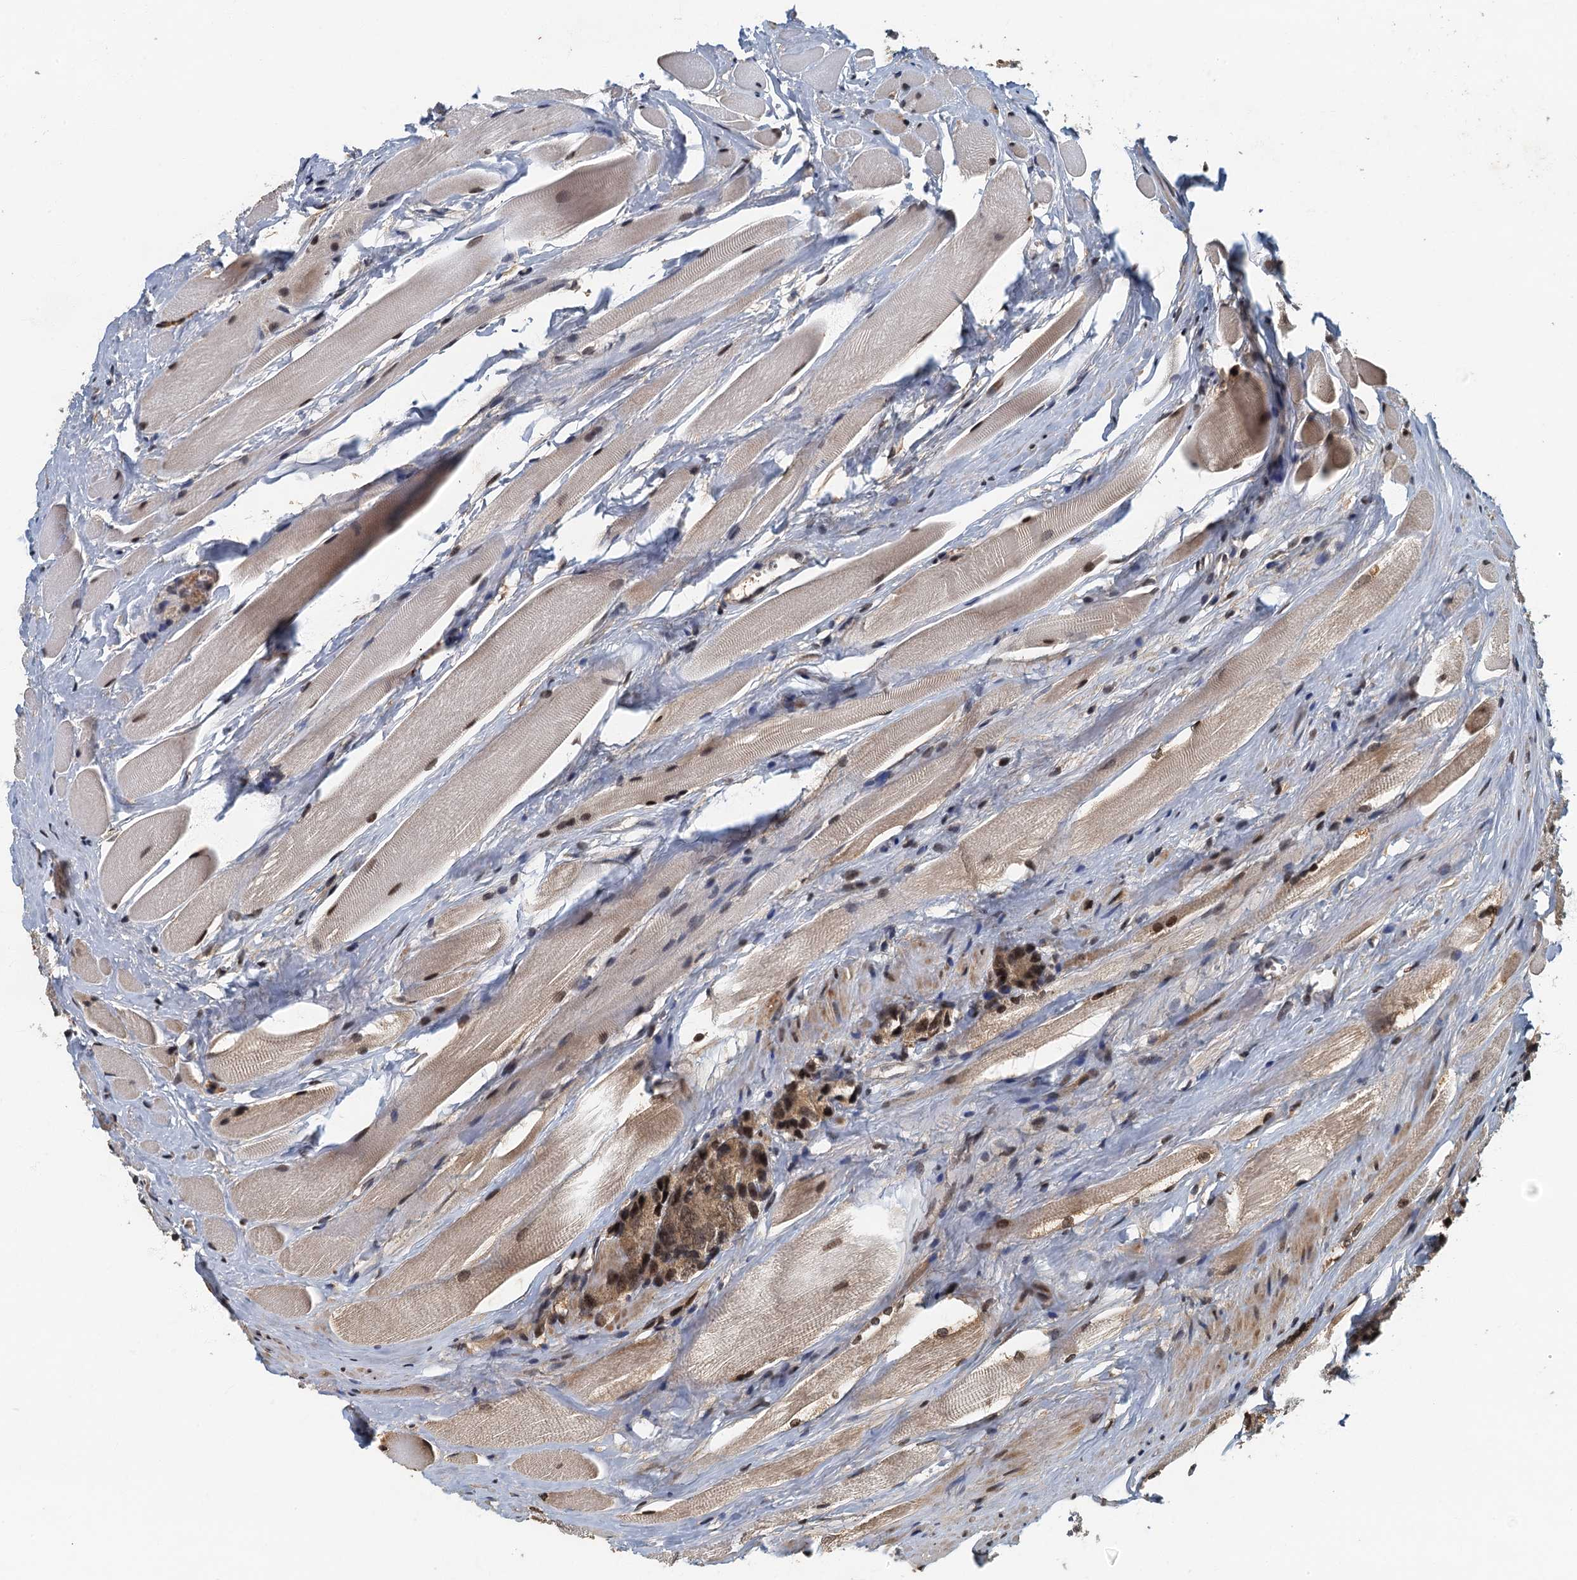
{"staining": {"intensity": "moderate", "quantity": ">75%", "location": "cytoplasmic/membranous,nuclear"}, "tissue": "prostate cancer", "cell_type": "Tumor cells", "image_type": "cancer", "snomed": [{"axis": "morphology", "description": "Adenocarcinoma, High grade"}, {"axis": "topography", "description": "Prostate"}], "caption": "Protein staining of adenocarcinoma (high-grade) (prostate) tissue exhibits moderate cytoplasmic/membranous and nuclear staining in approximately >75% of tumor cells. The protein of interest is shown in brown color, while the nuclei are stained blue.", "gene": "CKAP2L", "patient": {"sex": "male", "age": 66}}